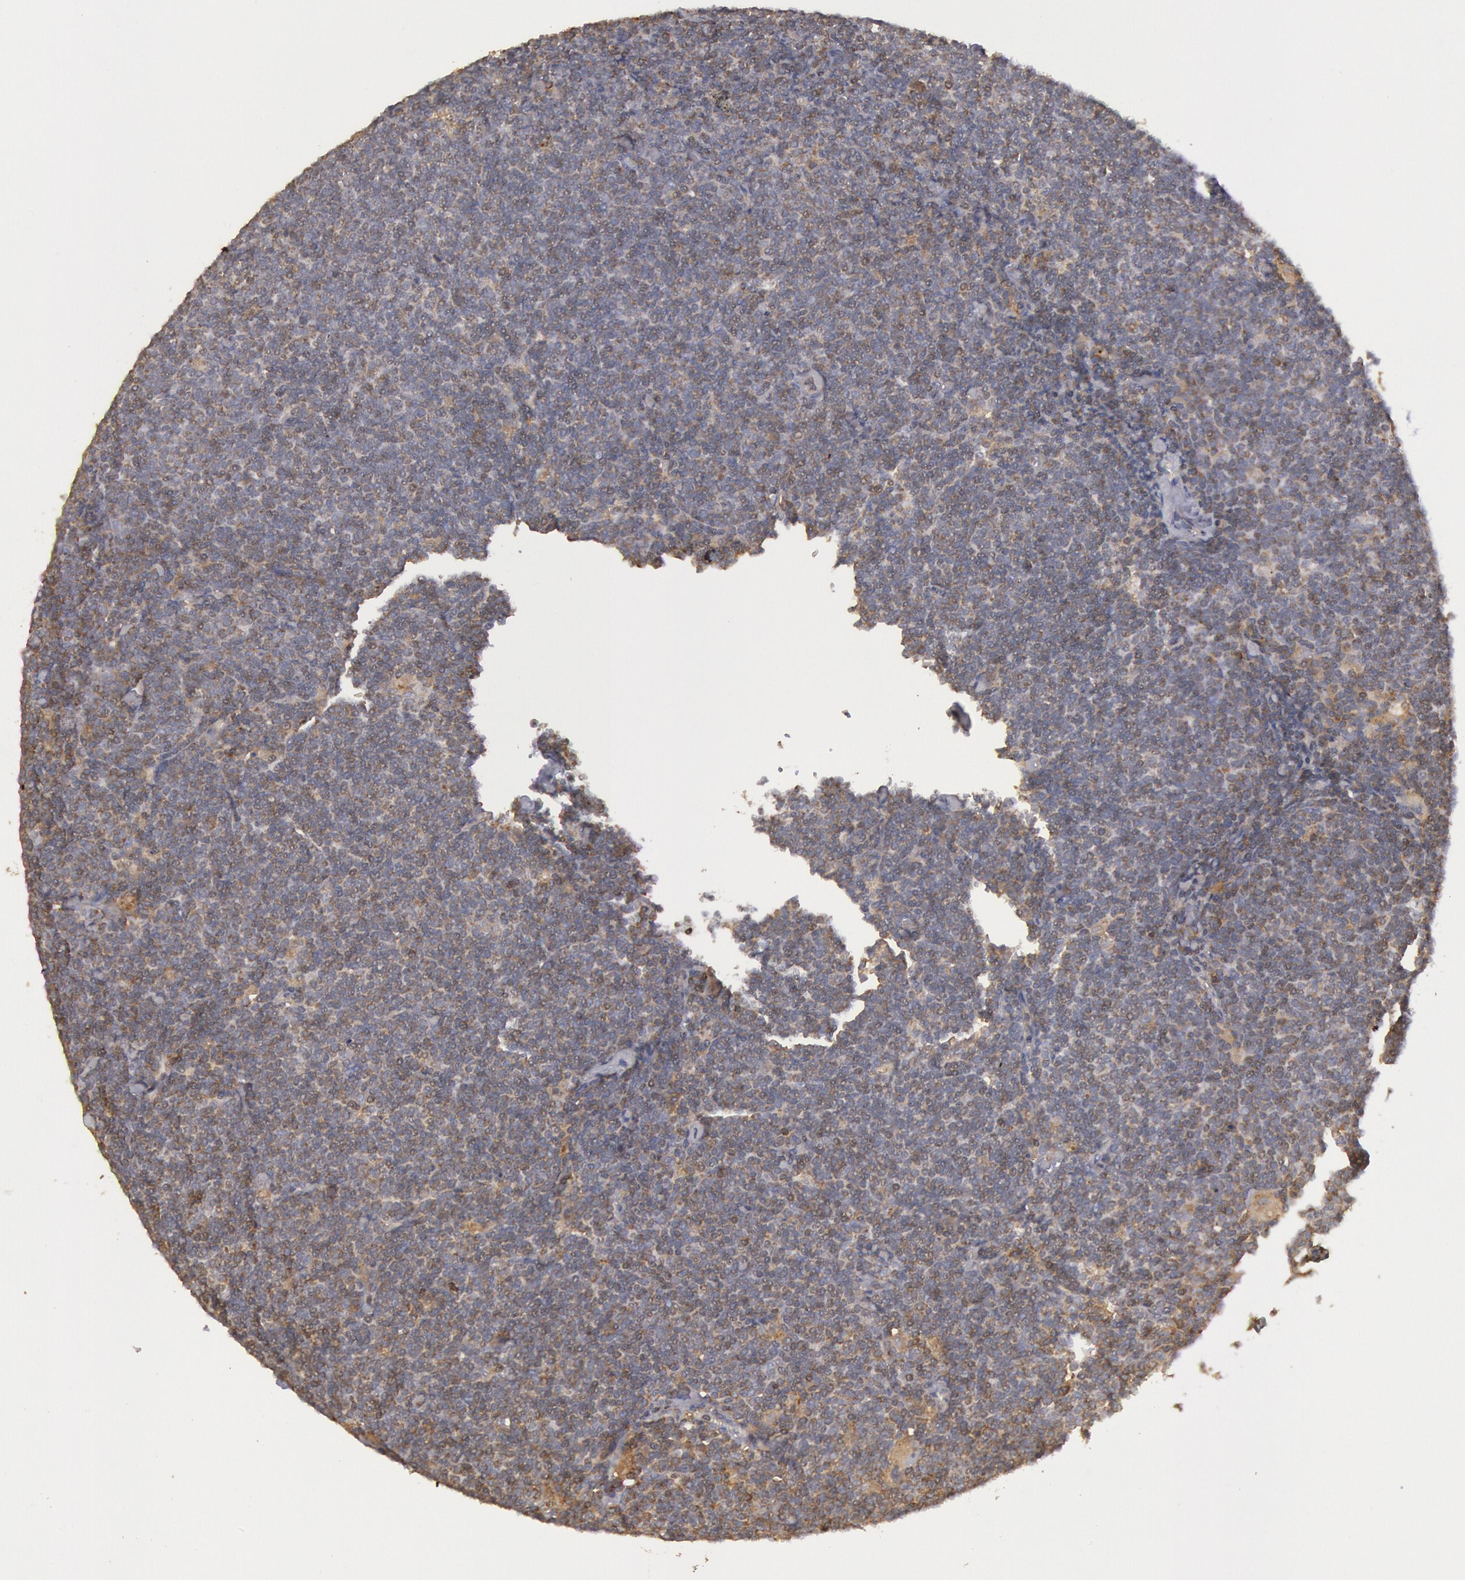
{"staining": {"intensity": "moderate", "quantity": "25%-75%", "location": "cytoplasmic/membranous"}, "tissue": "lymphoma", "cell_type": "Tumor cells", "image_type": "cancer", "snomed": [{"axis": "morphology", "description": "Malignant lymphoma, non-Hodgkin's type, Low grade"}, {"axis": "topography", "description": "Lymph node"}], "caption": "Tumor cells display medium levels of moderate cytoplasmic/membranous expression in approximately 25%-75% of cells in lymphoma.", "gene": "PIK3R1", "patient": {"sex": "male", "age": 65}}